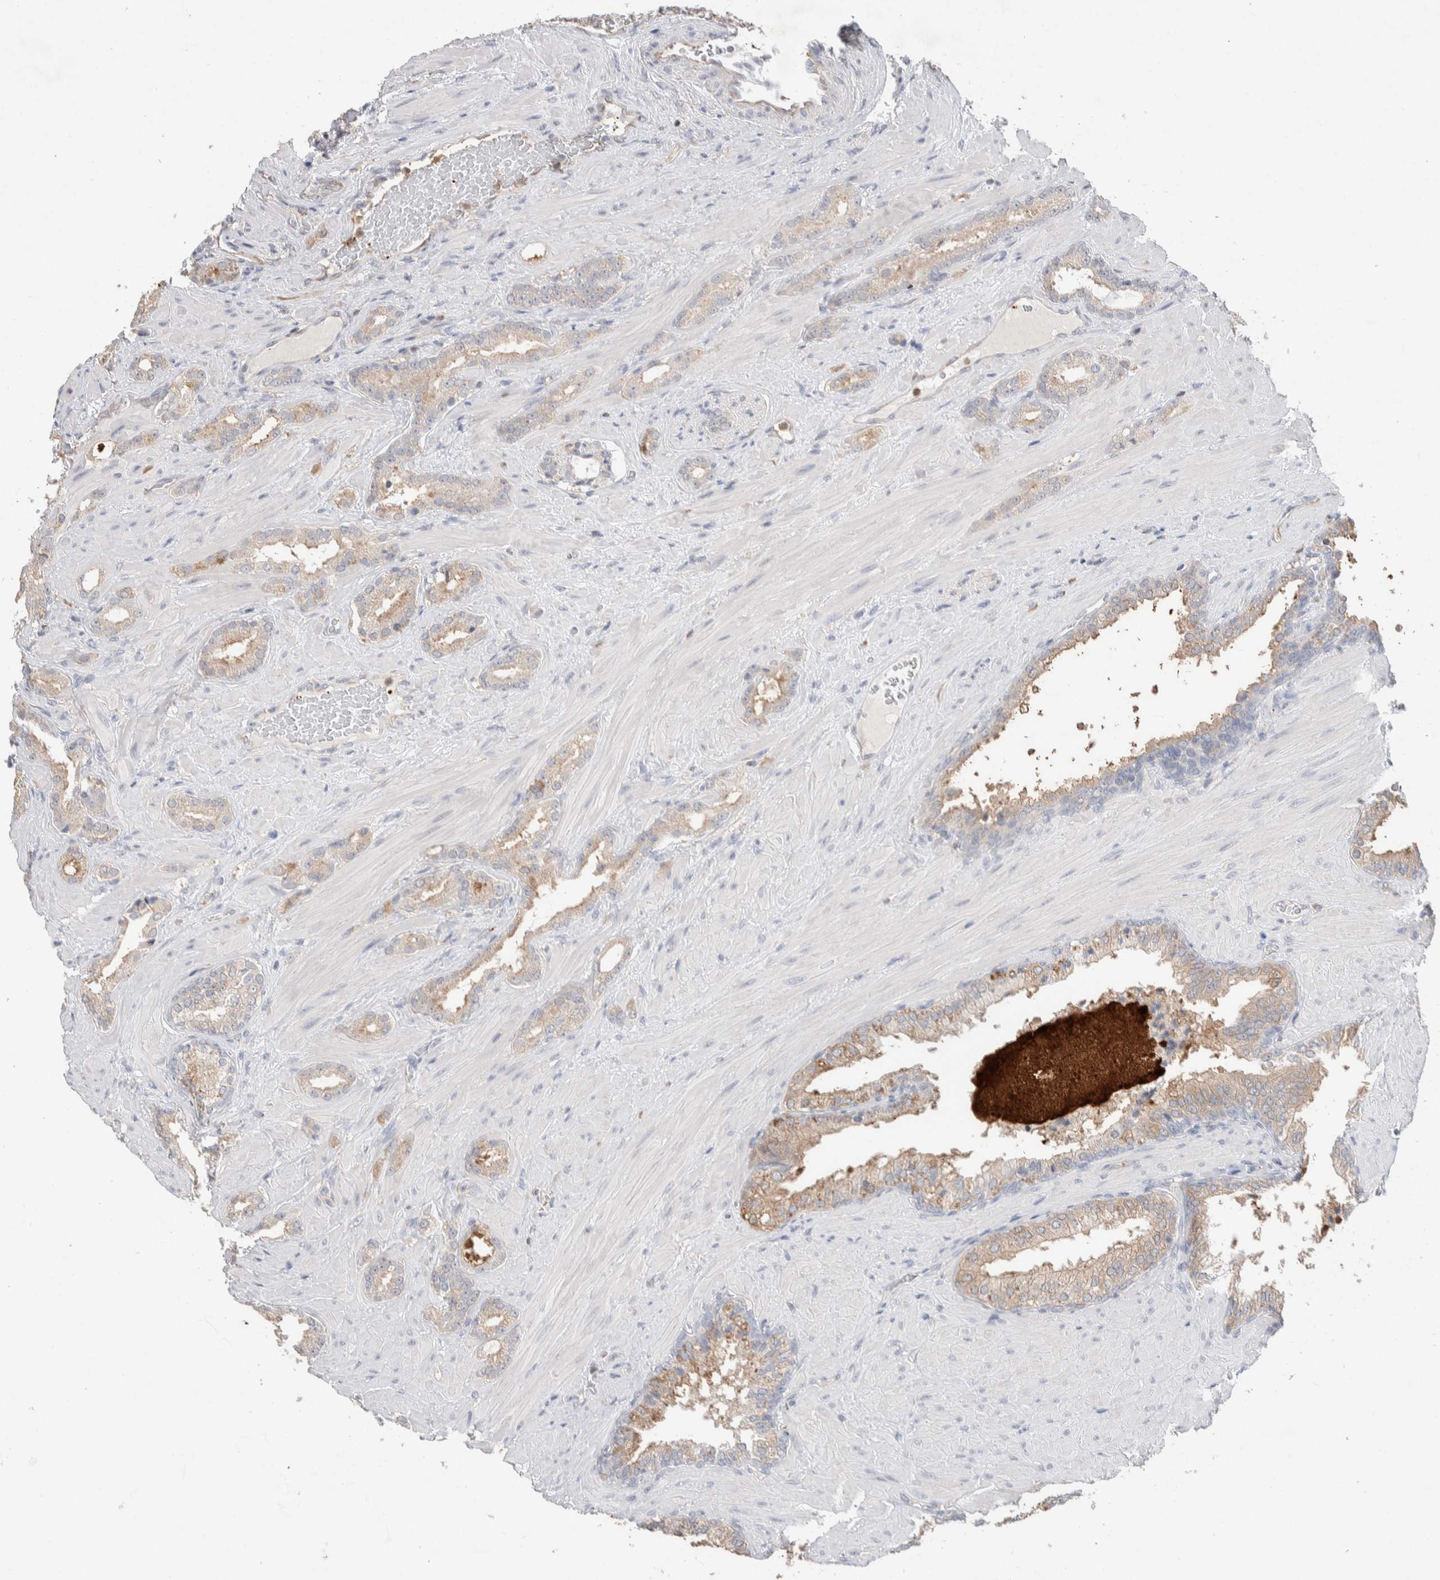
{"staining": {"intensity": "weak", "quantity": ">75%", "location": "cytoplasmic/membranous"}, "tissue": "prostate cancer", "cell_type": "Tumor cells", "image_type": "cancer", "snomed": [{"axis": "morphology", "description": "Adenocarcinoma, High grade"}, {"axis": "topography", "description": "Prostate"}], "caption": "Human prostate high-grade adenocarcinoma stained with a brown dye shows weak cytoplasmic/membranous positive positivity in approximately >75% of tumor cells.", "gene": "FFAR2", "patient": {"sex": "male", "age": 64}}